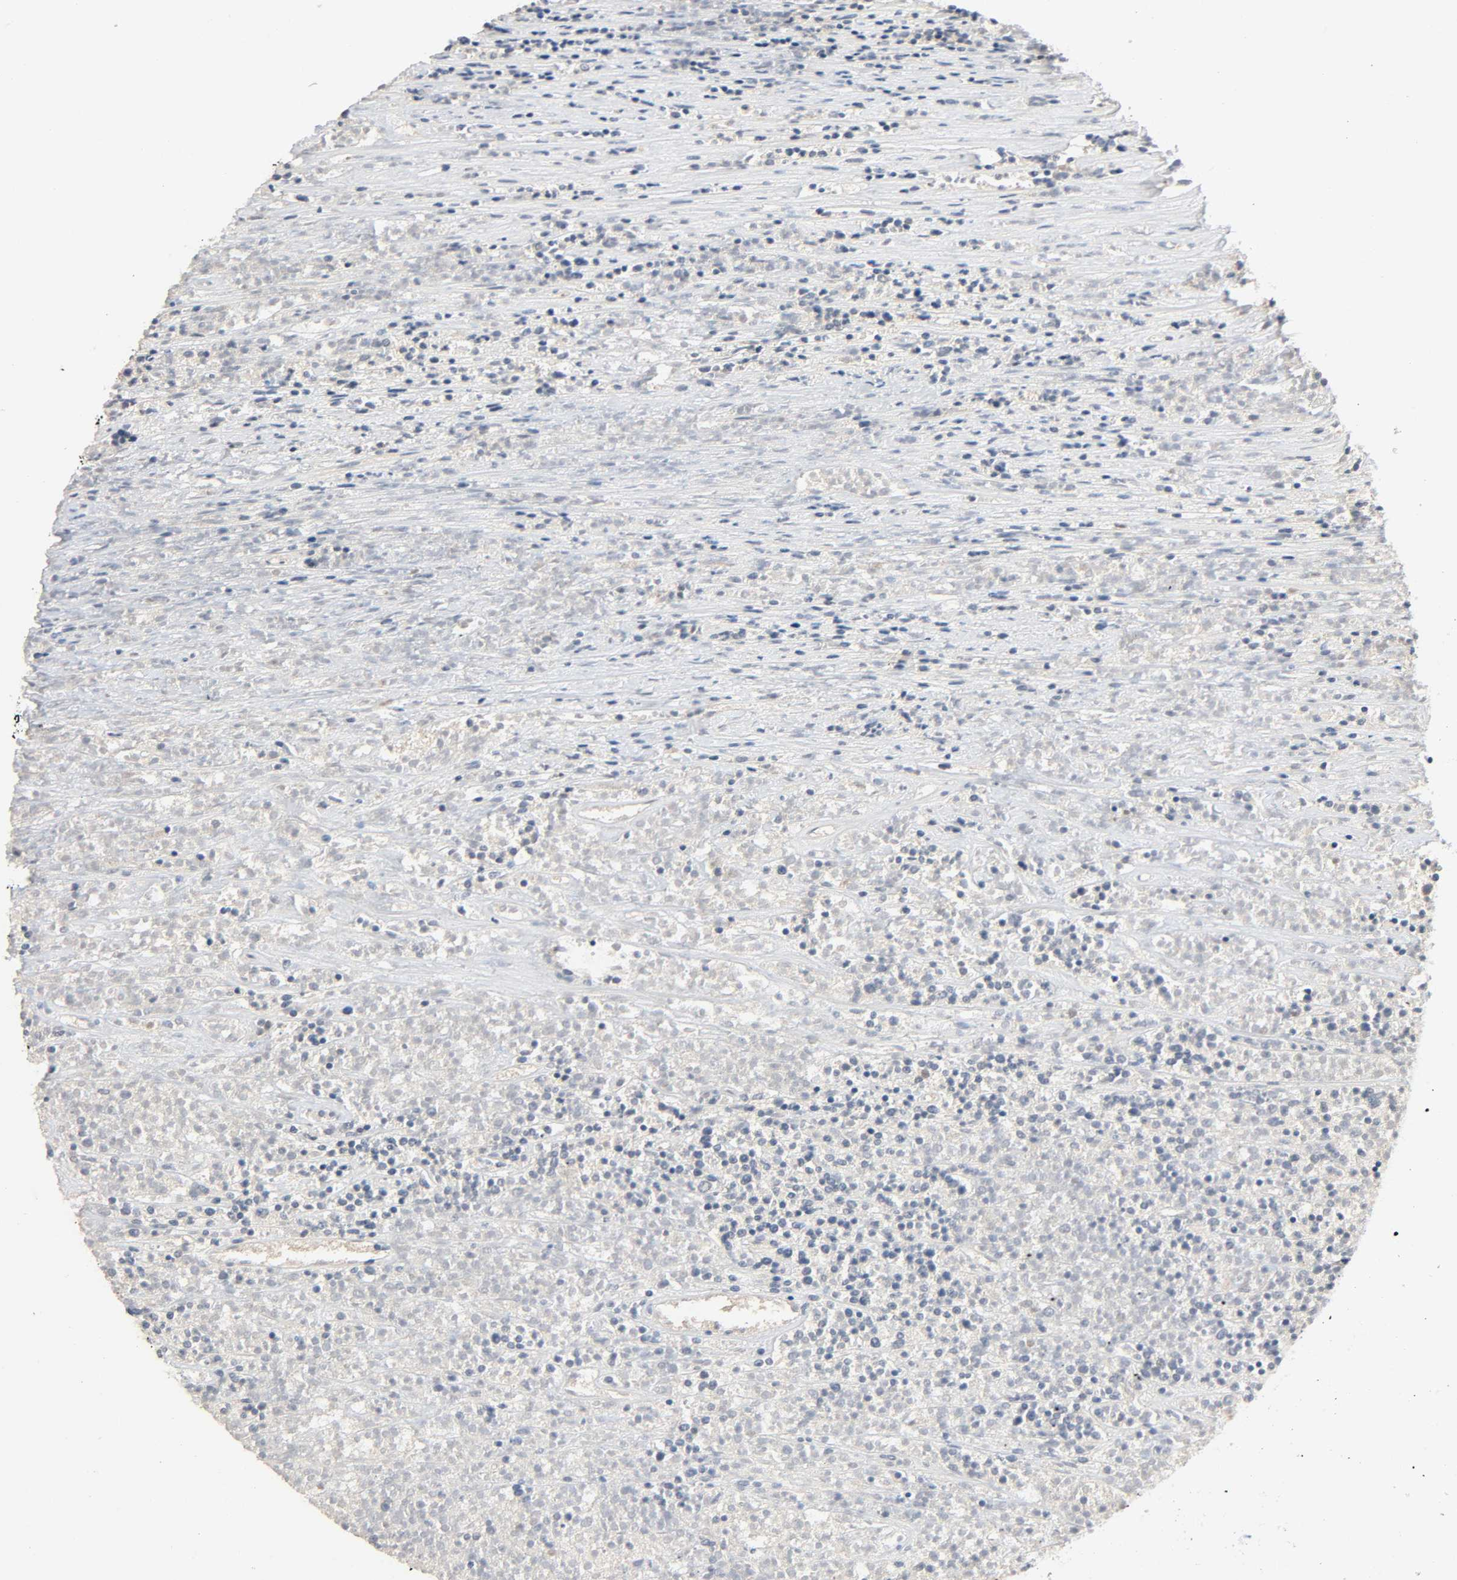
{"staining": {"intensity": "negative", "quantity": "none", "location": "none"}, "tissue": "lymphoma", "cell_type": "Tumor cells", "image_type": "cancer", "snomed": [{"axis": "morphology", "description": "Malignant lymphoma, non-Hodgkin's type, High grade"}, {"axis": "topography", "description": "Lymph node"}], "caption": "Protein analysis of lymphoma shows no significant expression in tumor cells.", "gene": "MAGEA8", "patient": {"sex": "female", "age": 73}}